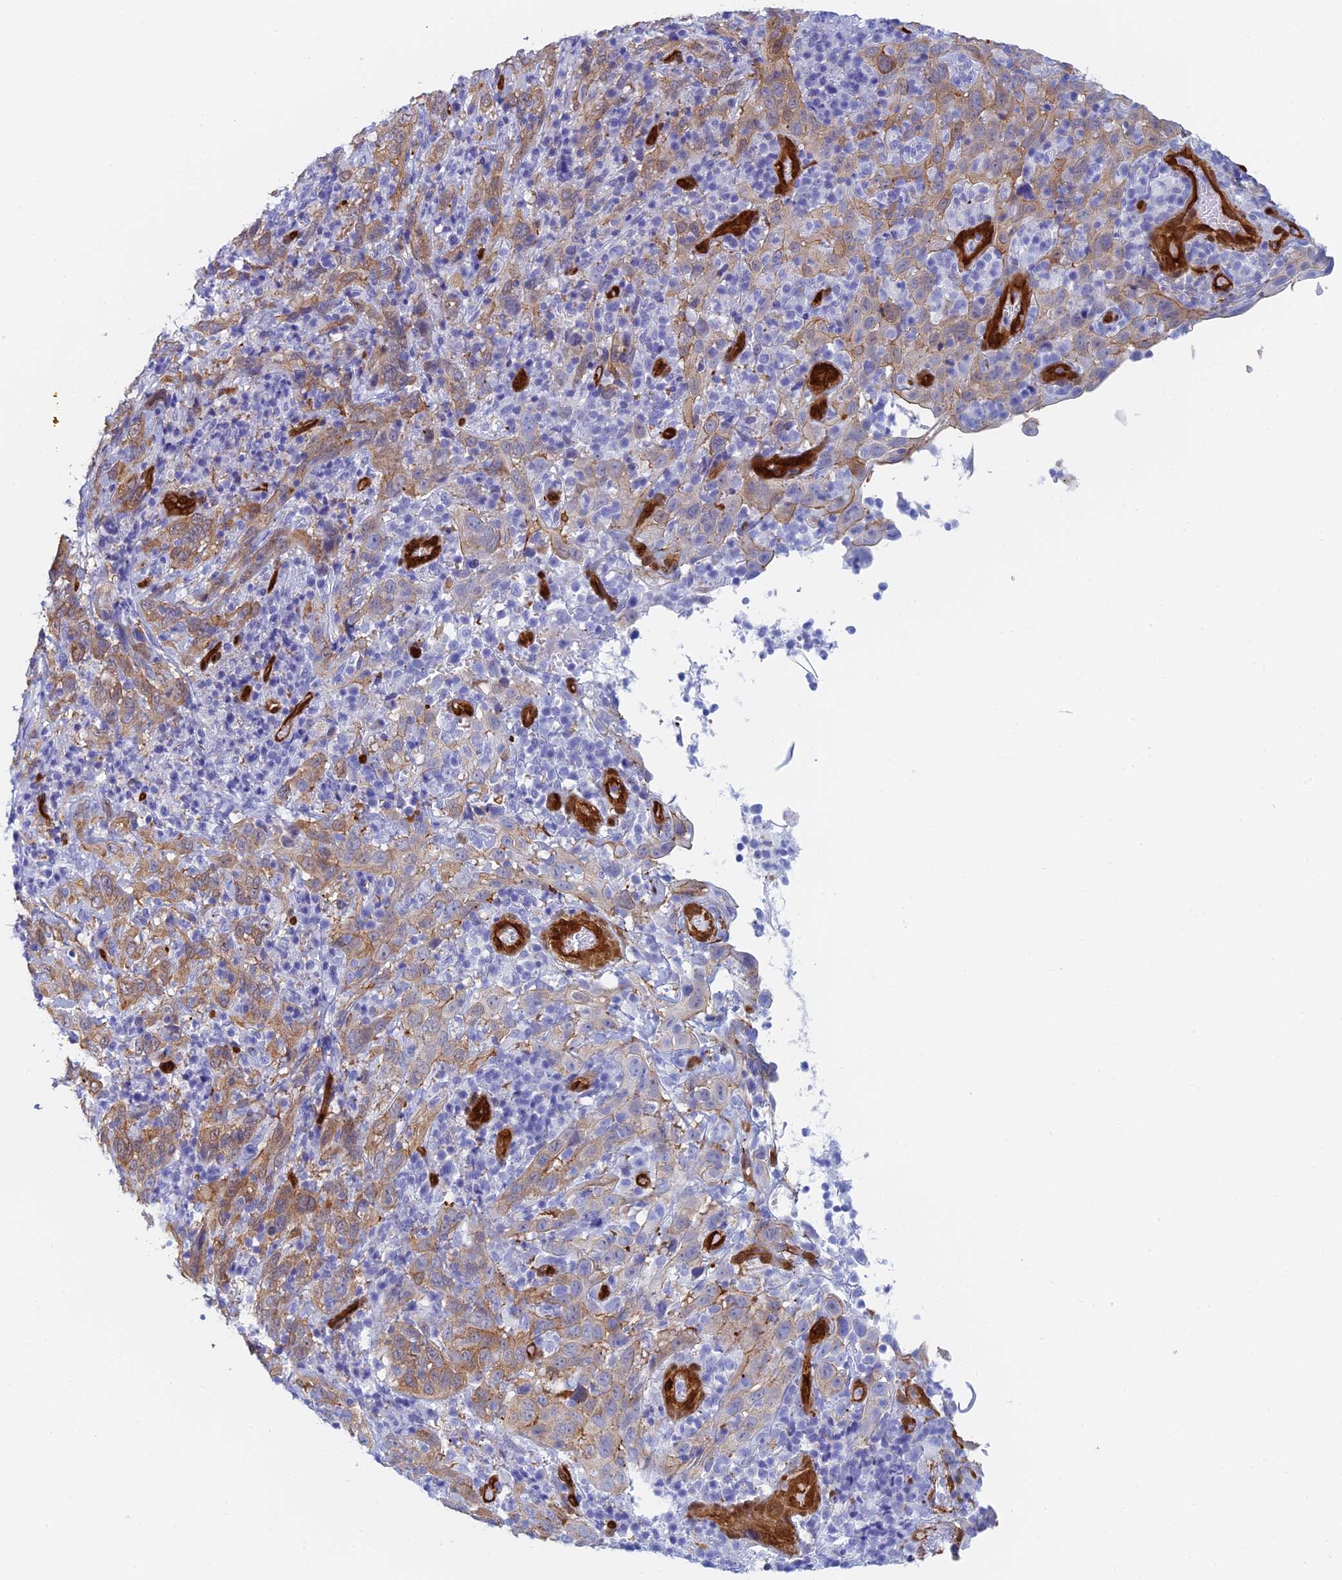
{"staining": {"intensity": "moderate", "quantity": ">75%", "location": "cytoplasmic/membranous"}, "tissue": "cervical cancer", "cell_type": "Tumor cells", "image_type": "cancer", "snomed": [{"axis": "morphology", "description": "Squamous cell carcinoma, NOS"}, {"axis": "topography", "description": "Cervix"}], "caption": "Immunohistochemistry photomicrograph of neoplastic tissue: cervical squamous cell carcinoma stained using IHC reveals medium levels of moderate protein expression localized specifically in the cytoplasmic/membranous of tumor cells, appearing as a cytoplasmic/membranous brown color.", "gene": "CRIP2", "patient": {"sex": "female", "age": 46}}